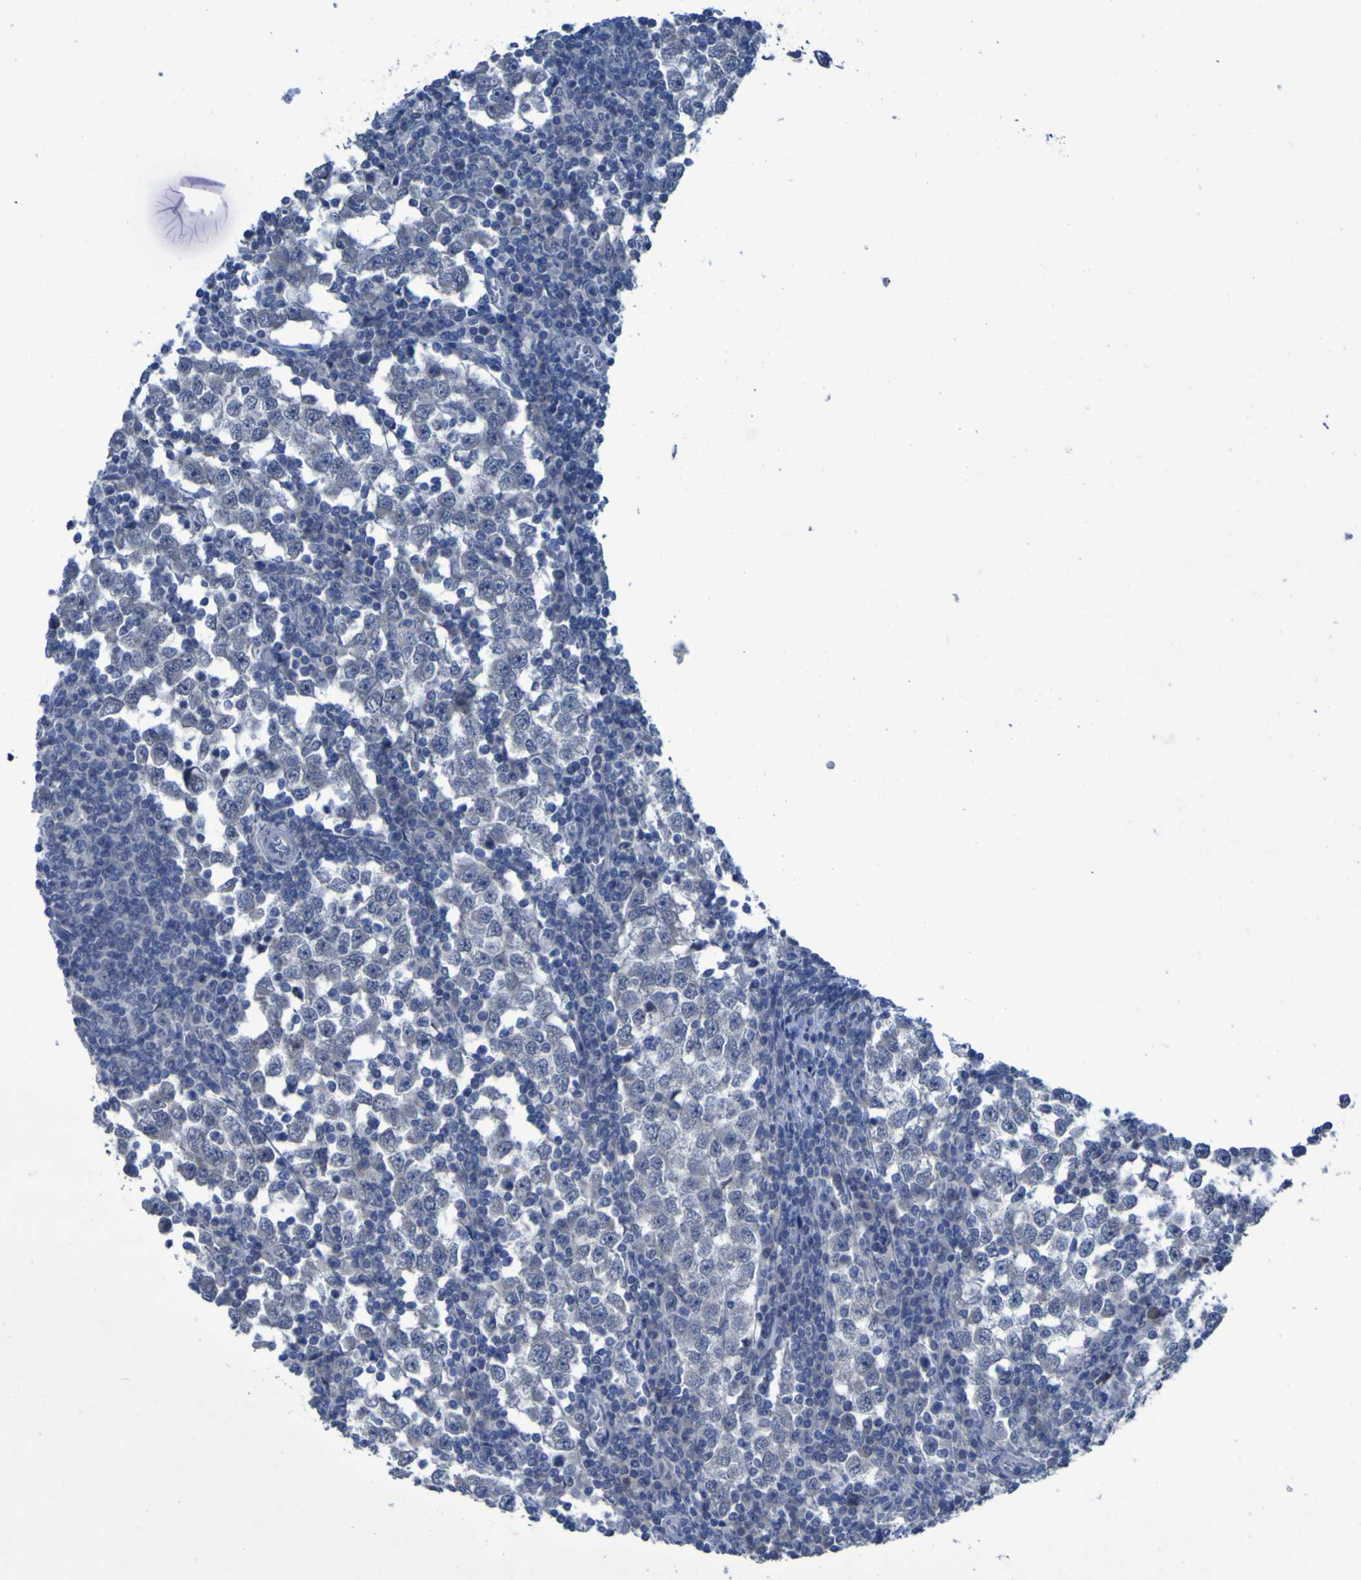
{"staining": {"intensity": "negative", "quantity": "none", "location": "none"}, "tissue": "testis cancer", "cell_type": "Tumor cells", "image_type": "cancer", "snomed": [{"axis": "morphology", "description": "Seminoma, NOS"}, {"axis": "topography", "description": "Testis"}], "caption": "Testis seminoma was stained to show a protein in brown. There is no significant staining in tumor cells.", "gene": "CLDN18", "patient": {"sex": "male", "age": 65}}